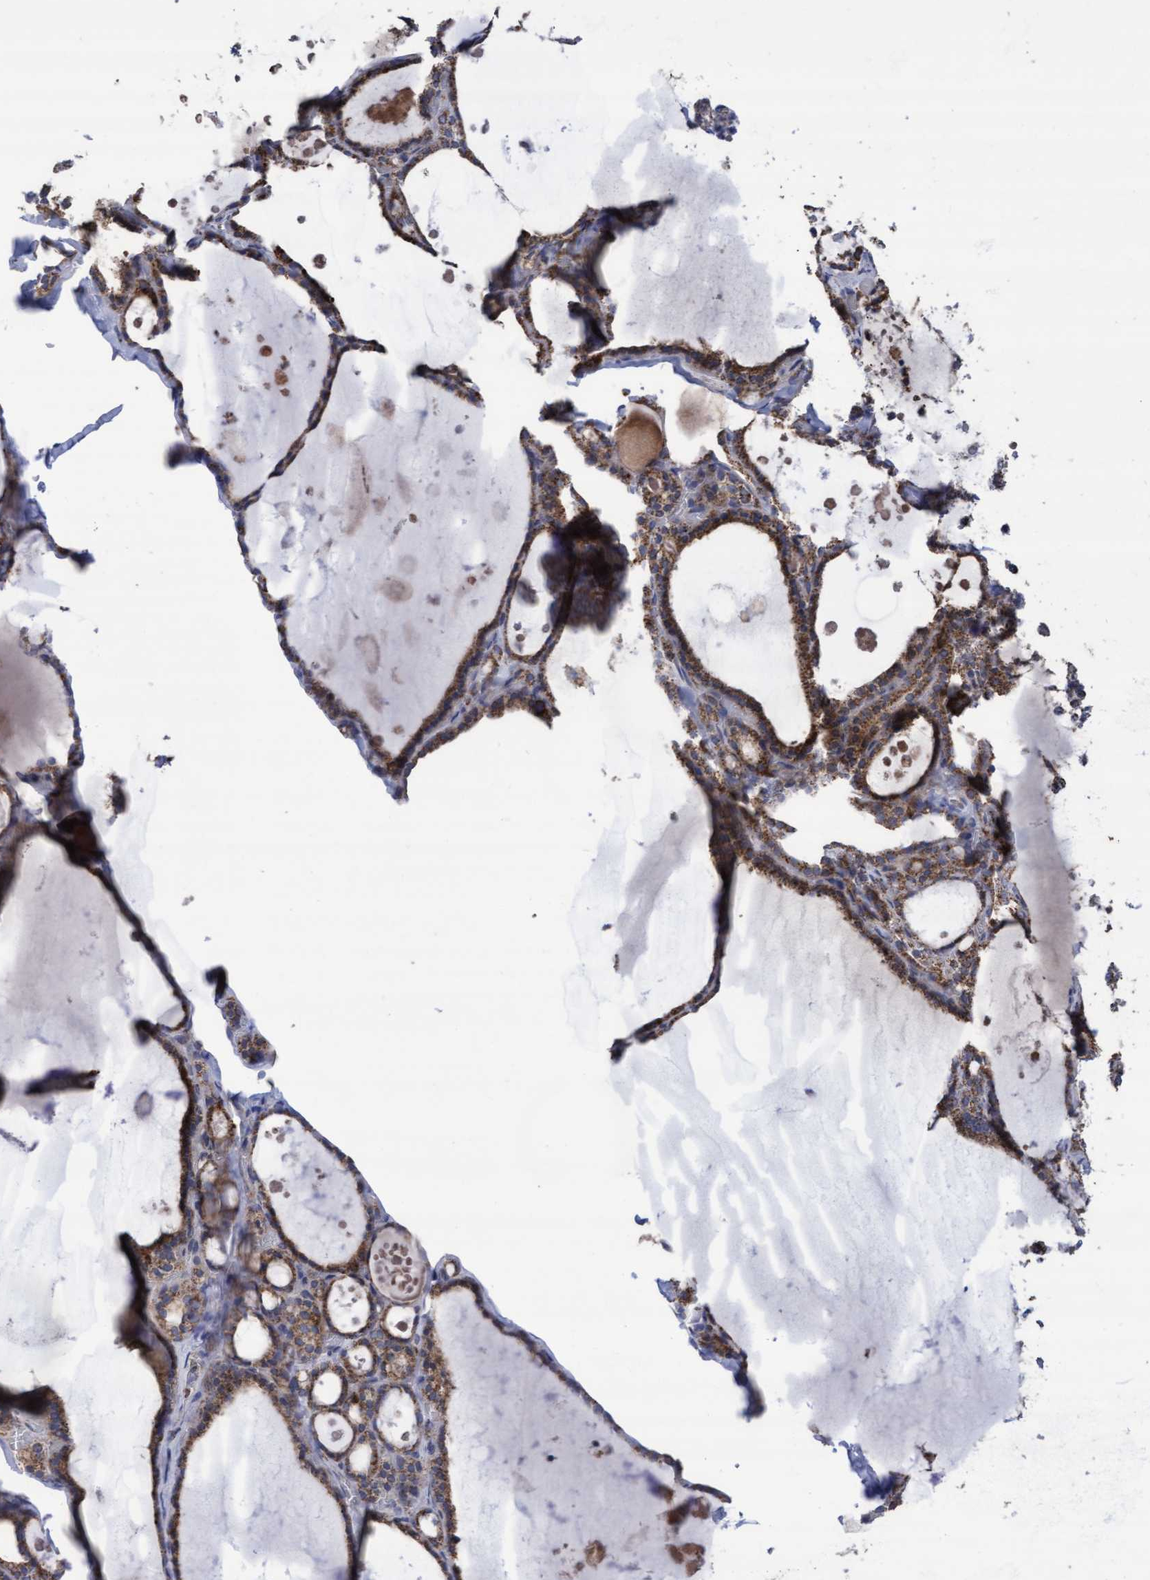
{"staining": {"intensity": "moderate", "quantity": ">75%", "location": "cytoplasmic/membranous"}, "tissue": "thyroid gland", "cell_type": "Glandular cells", "image_type": "normal", "snomed": [{"axis": "morphology", "description": "Normal tissue, NOS"}, {"axis": "topography", "description": "Thyroid gland"}], "caption": "DAB (3,3'-diaminobenzidine) immunohistochemical staining of benign thyroid gland demonstrates moderate cytoplasmic/membranous protein staining in approximately >75% of glandular cells. Ihc stains the protein in brown and the nuclei are stained blue.", "gene": "COBL", "patient": {"sex": "male", "age": 56}}